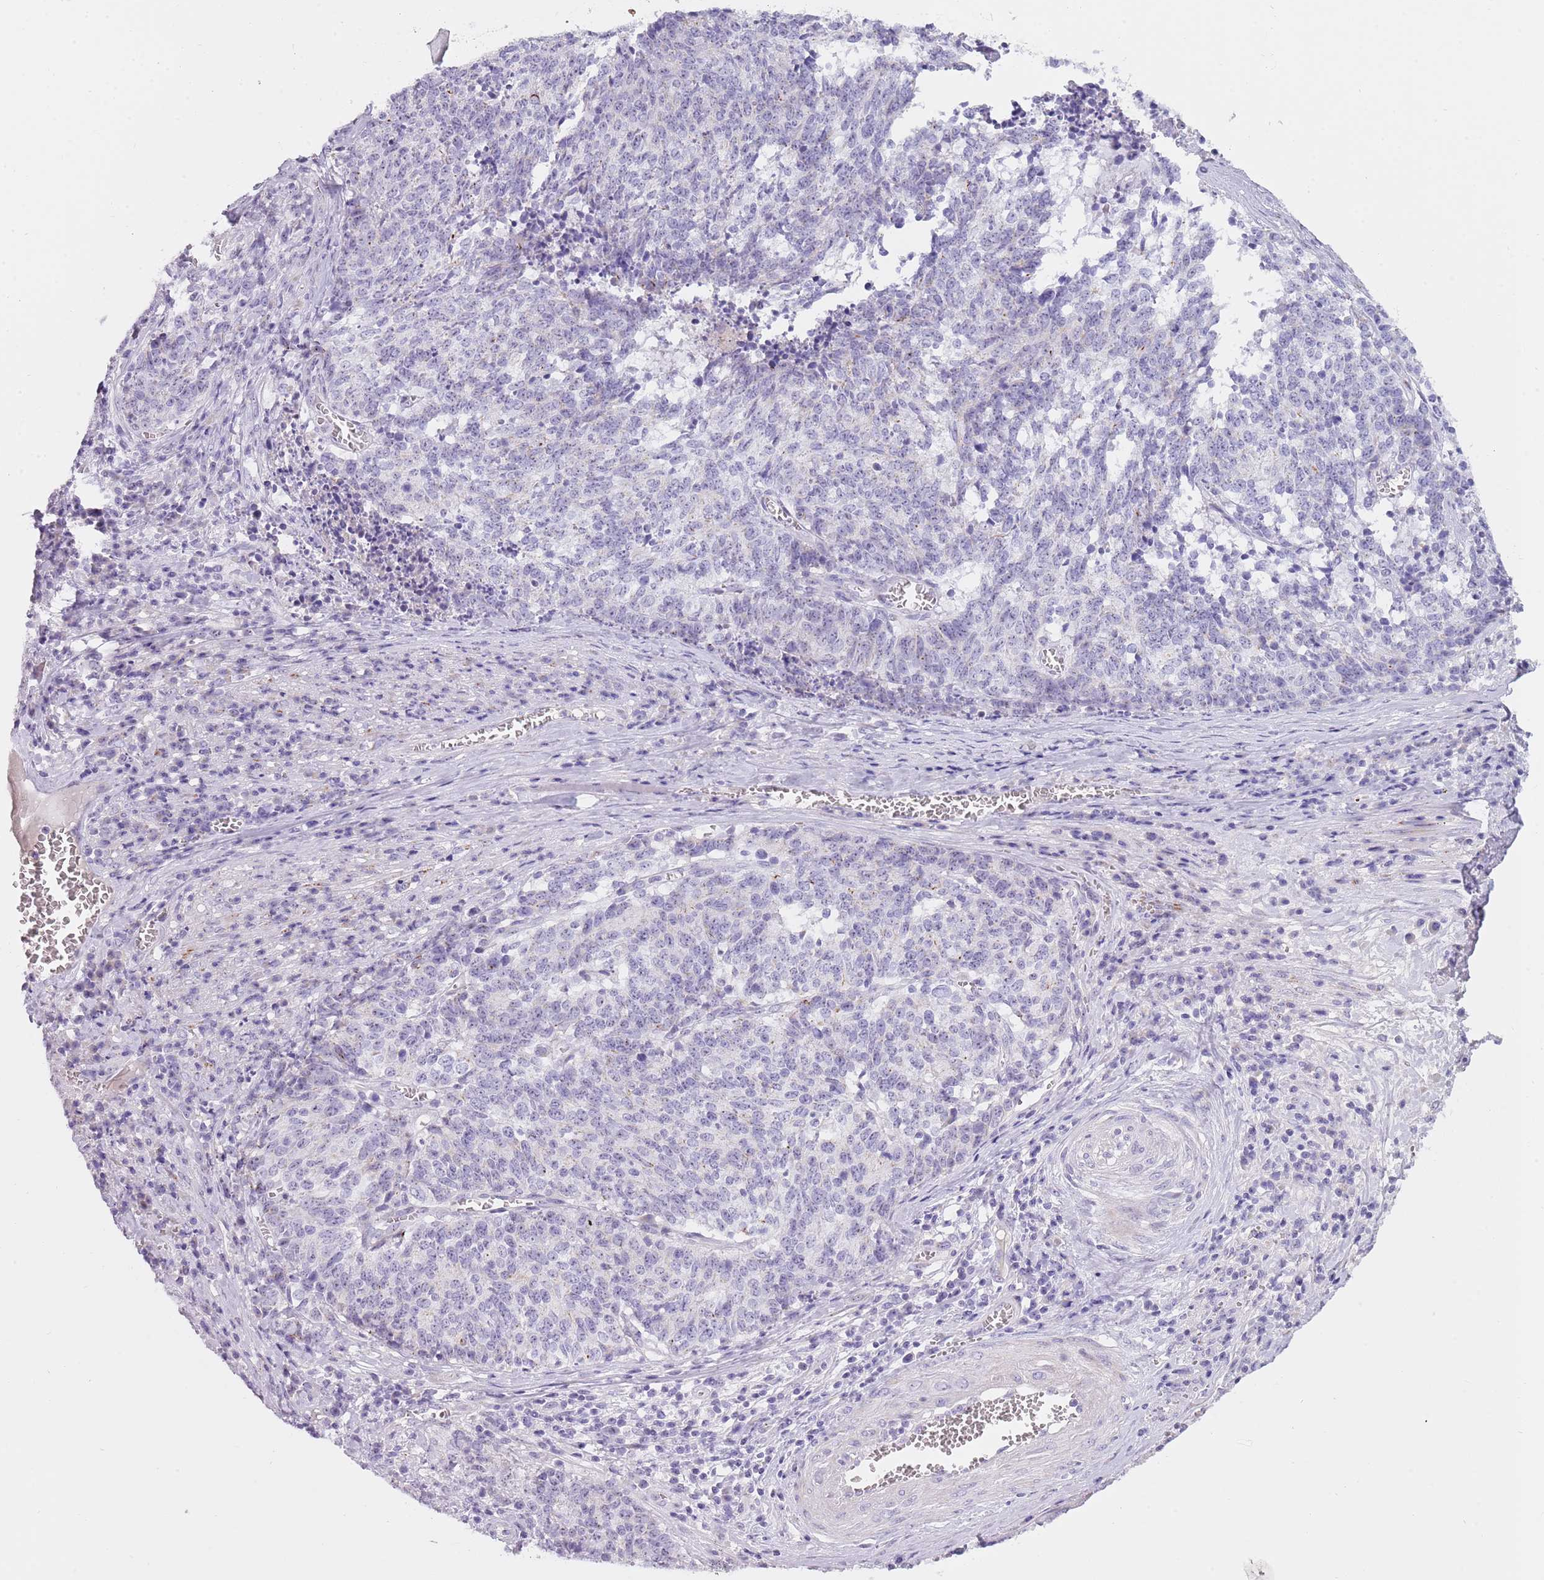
{"staining": {"intensity": "negative", "quantity": "none", "location": "none"}, "tissue": "cervical cancer", "cell_type": "Tumor cells", "image_type": "cancer", "snomed": [{"axis": "morphology", "description": "Squamous cell carcinoma, NOS"}, {"axis": "topography", "description": "Cervix"}], "caption": "Immunohistochemical staining of cervical squamous cell carcinoma exhibits no significant expression in tumor cells. (DAB IHC with hematoxylin counter stain).", "gene": "NBPF6", "patient": {"sex": "female", "age": 29}}